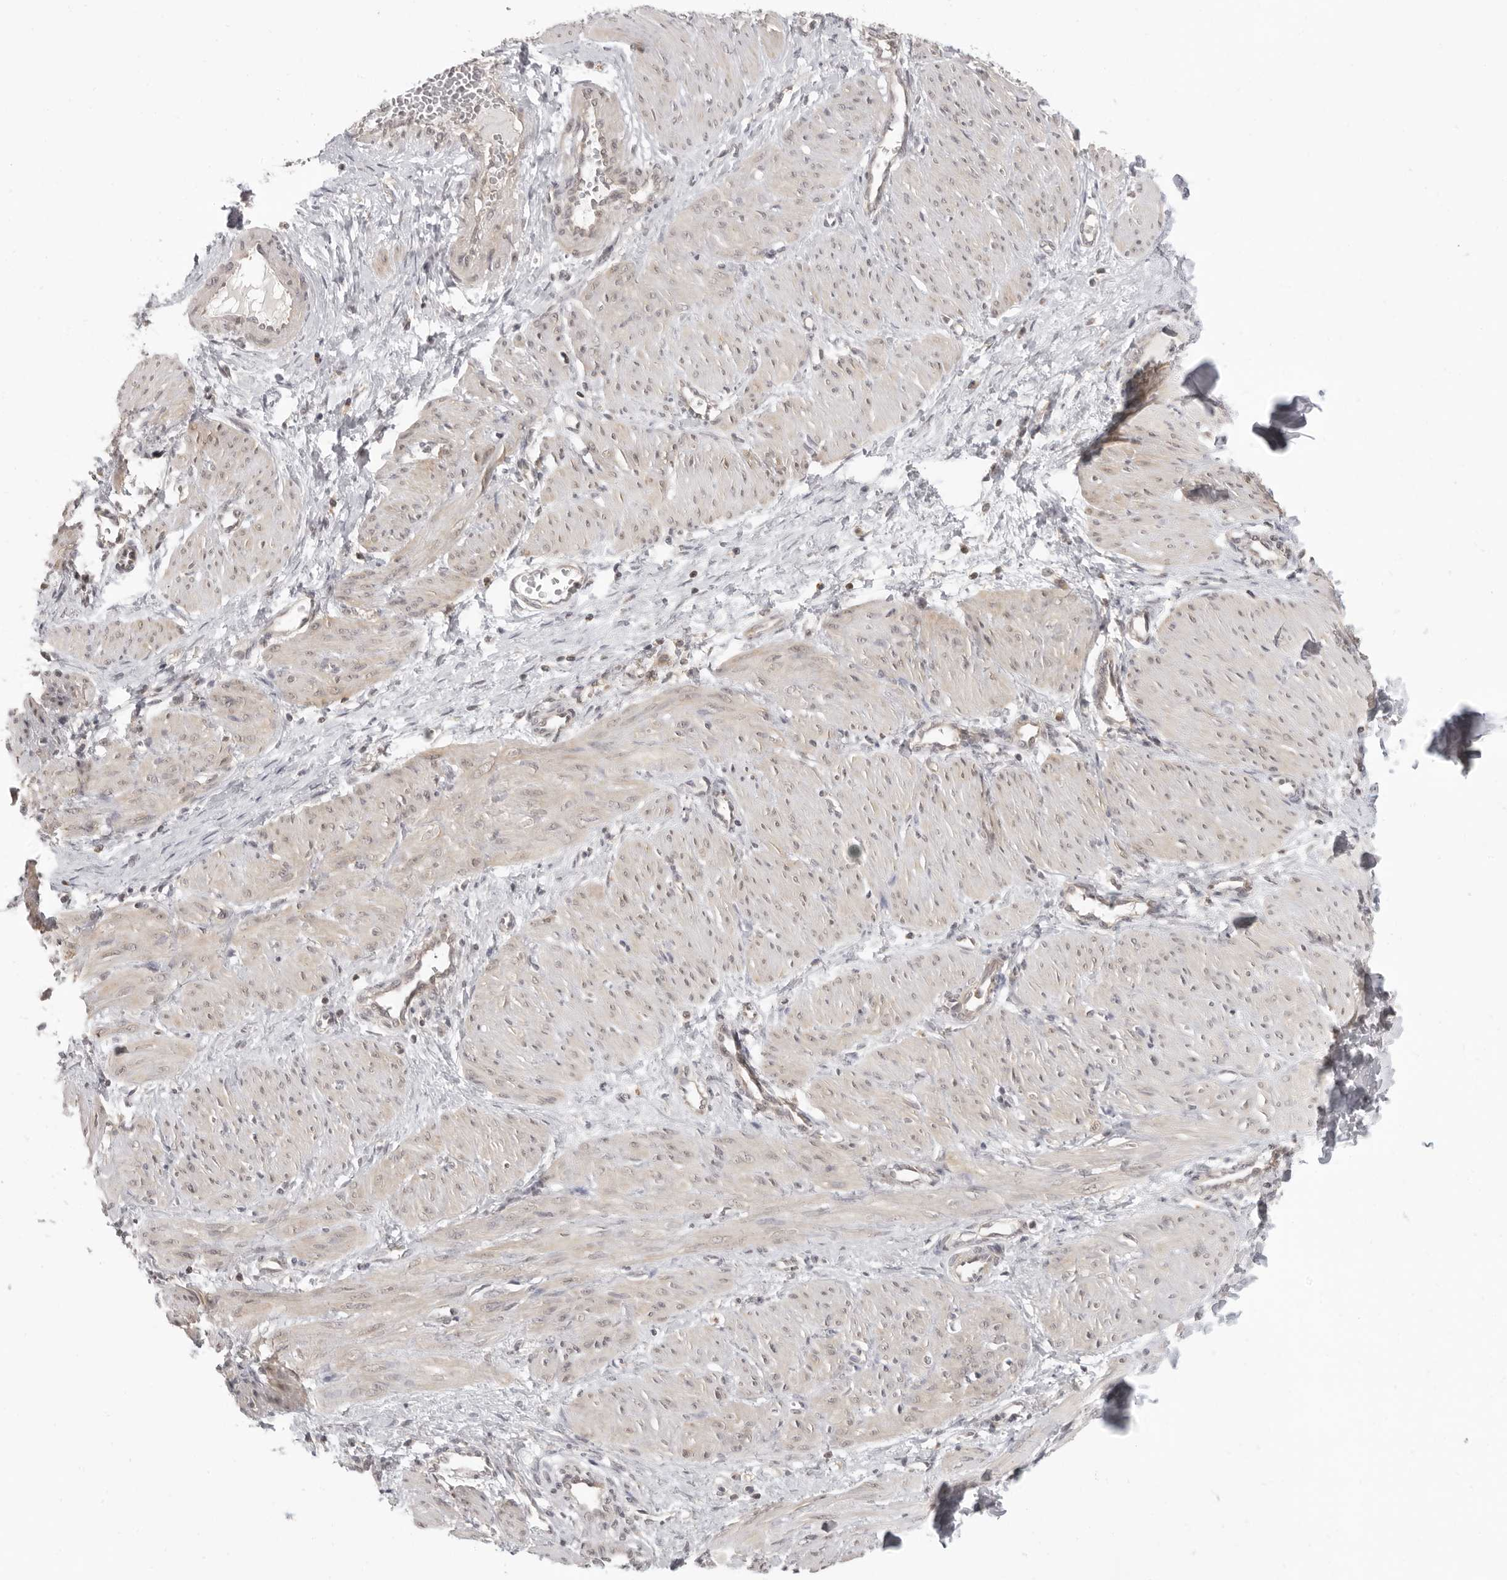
{"staining": {"intensity": "weak", "quantity": "<25%", "location": "cytoplasmic/membranous,nuclear"}, "tissue": "smooth muscle", "cell_type": "Smooth muscle cells", "image_type": "normal", "snomed": [{"axis": "morphology", "description": "Normal tissue, NOS"}, {"axis": "topography", "description": "Endometrium"}], "caption": "A histopathology image of human smooth muscle is negative for staining in smooth muscle cells. (IHC, brightfield microscopy, high magnification).", "gene": "PRRC2A", "patient": {"sex": "female", "age": 33}}